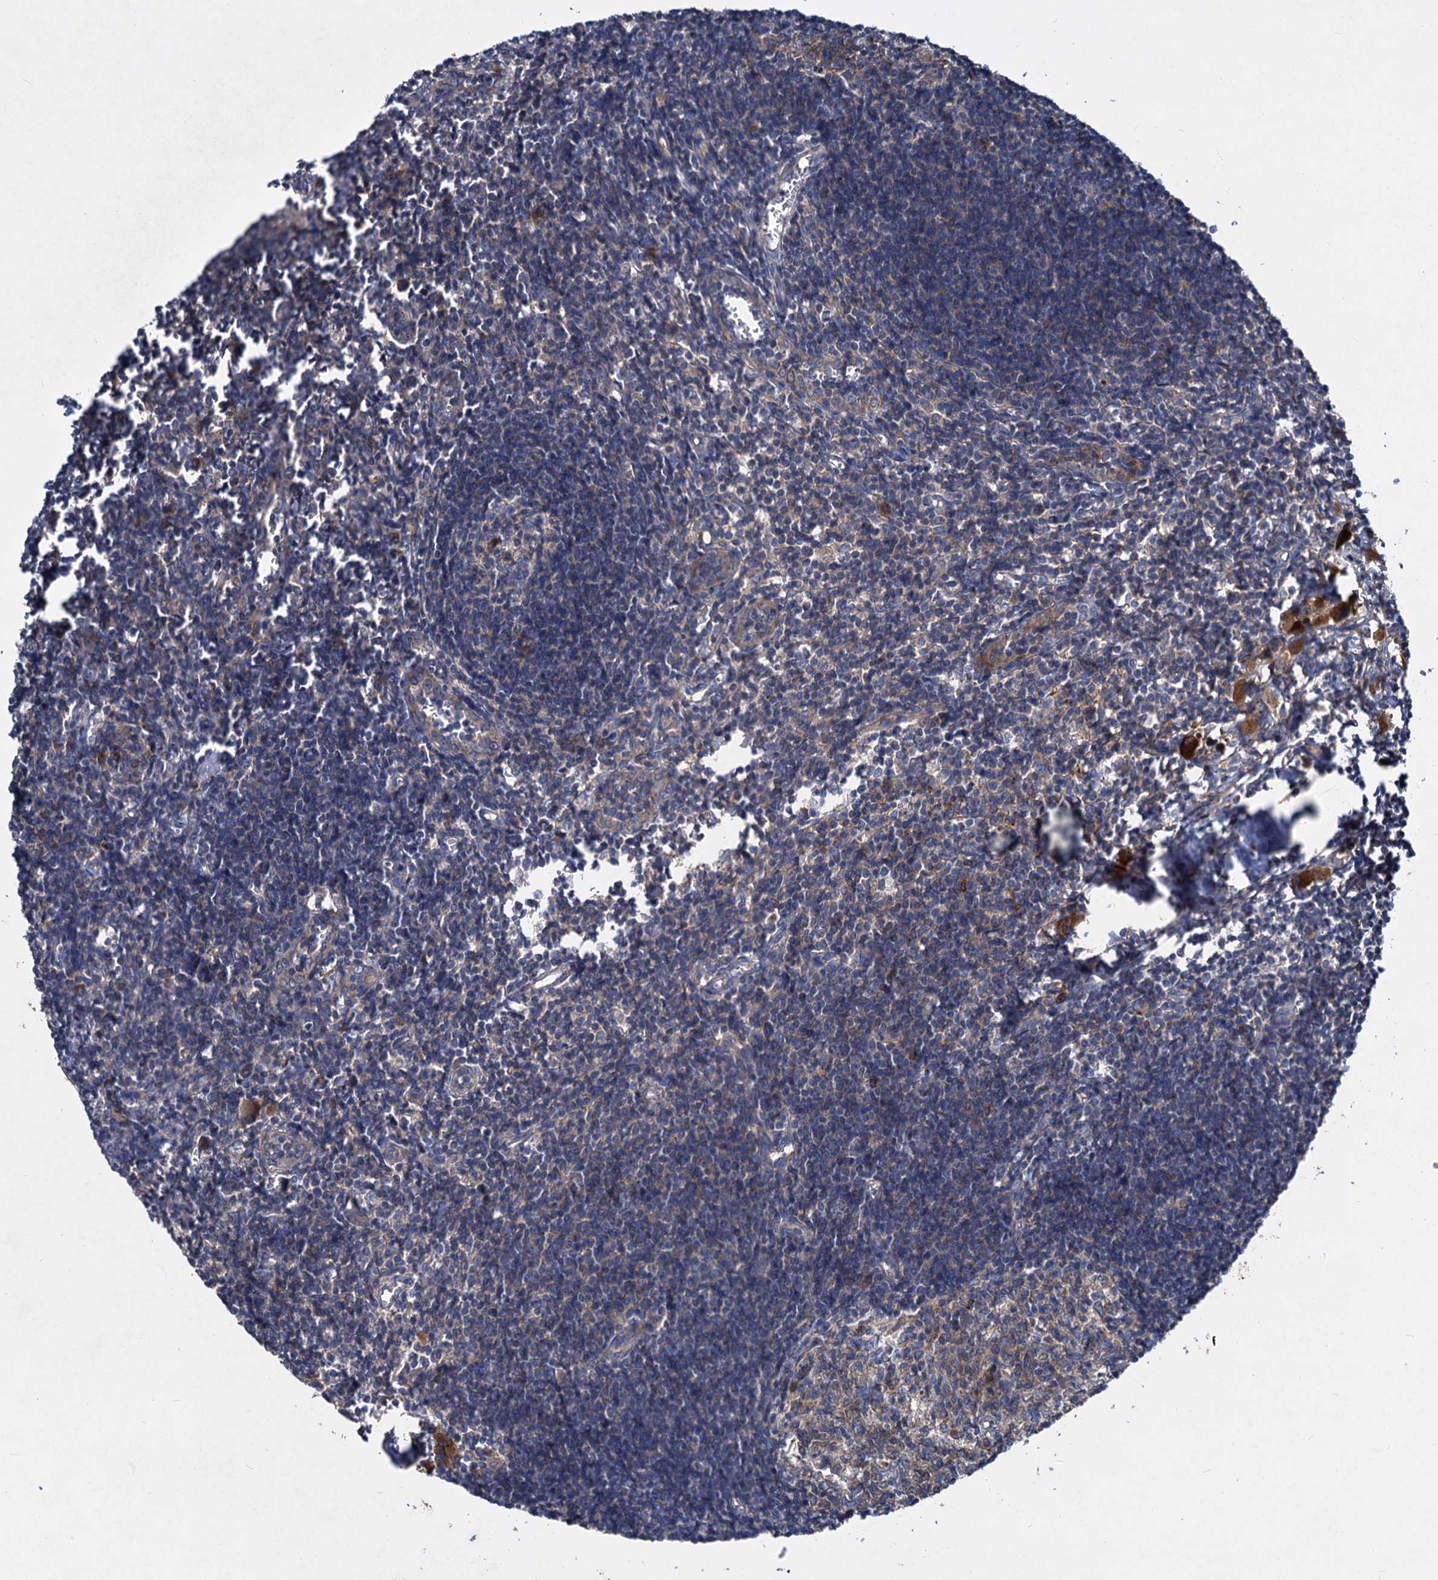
{"staining": {"intensity": "weak", "quantity": "<25%", "location": "cytoplasmic/membranous"}, "tissue": "lymph node", "cell_type": "Germinal center cells", "image_type": "normal", "snomed": [{"axis": "morphology", "description": "Normal tissue, NOS"}, {"axis": "morphology", "description": "Malignant melanoma, Metastatic site"}, {"axis": "topography", "description": "Lymph node"}], "caption": "Germinal center cells show no significant protein positivity in benign lymph node. Brightfield microscopy of immunohistochemistry stained with DAB (brown) and hematoxylin (blue), captured at high magnification.", "gene": "ALKBH7", "patient": {"sex": "male", "age": 41}}